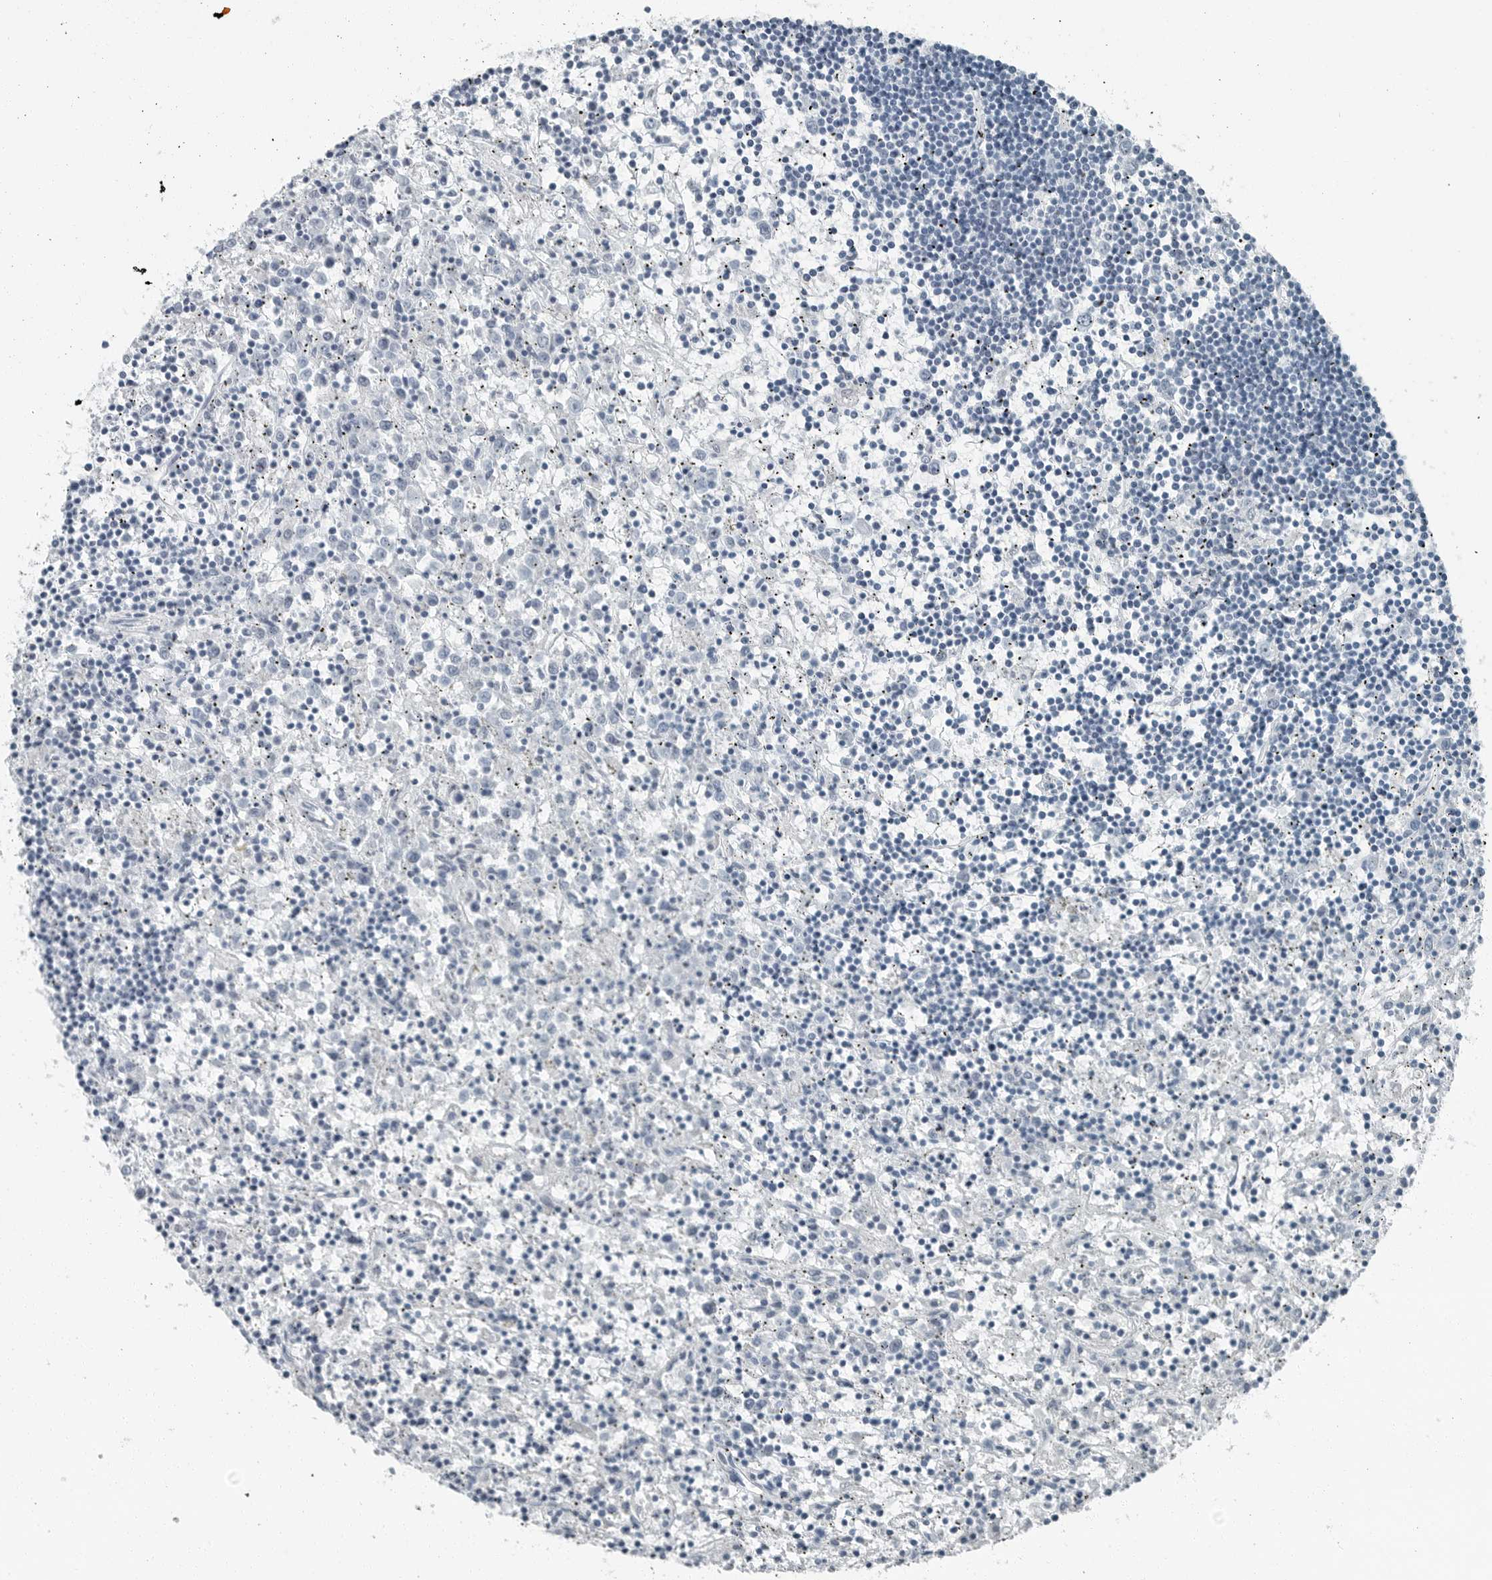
{"staining": {"intensity": "negative", "quantity": "none", "location": "none"}, "tissue": "lymphoma", "cell_type": "Tumor cells", "image_type": "cancer", "snomed": [{"axis": "morphology", "description": "Malignant lymphoma, non-Hodgkin's type, Low grade"}, {"axis": "topography", "description": "Spleen"}], "caption": "Immunohistochemistry micrograph of neoplastic tissue: lymphoma stained with DAB displays no significant protein expression in tumor cells.", "gene": "ZPBP2", "patient": {"sex": "male", "age": 76}}